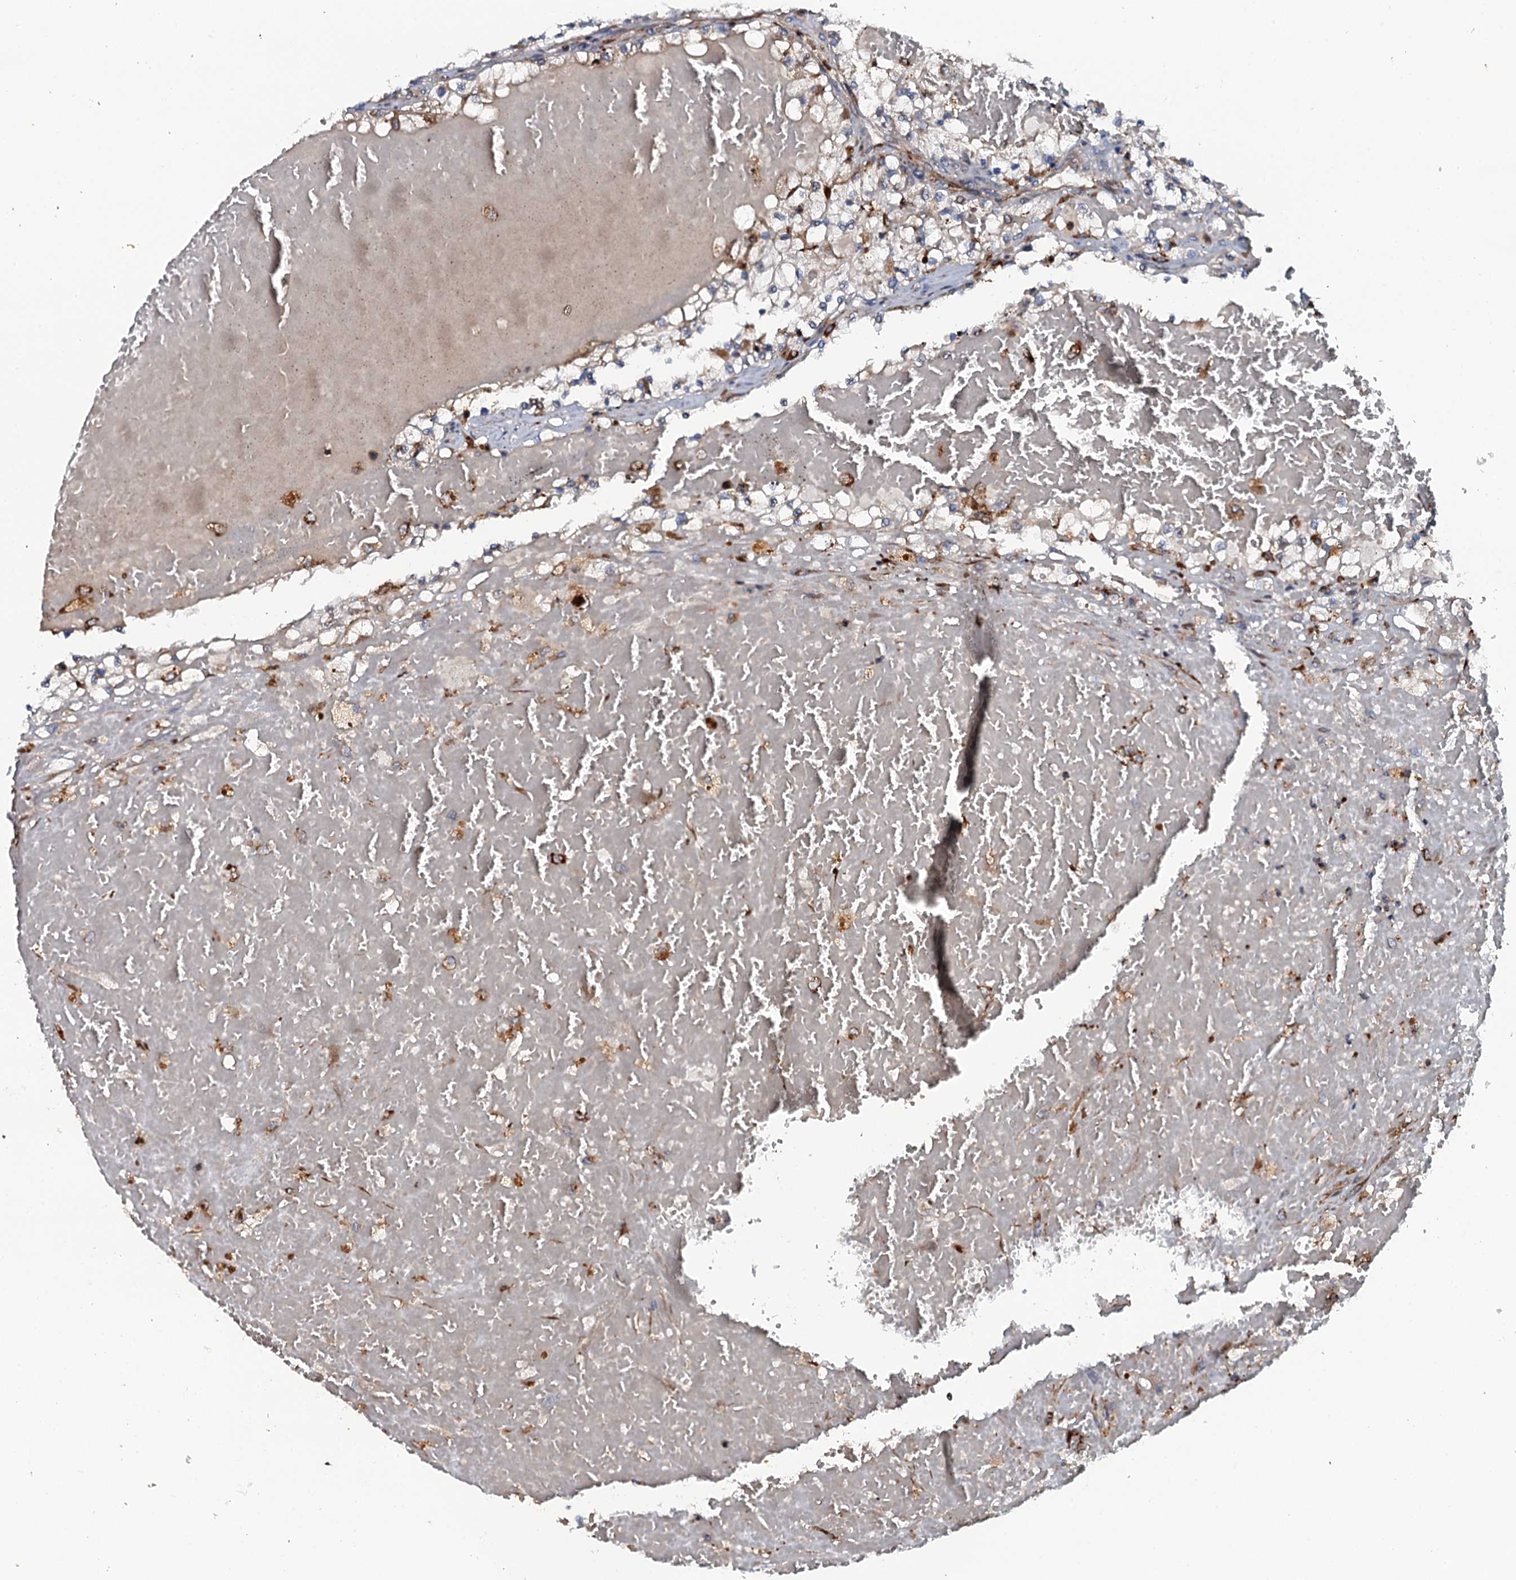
{"staining": {"intensity": "weak", "quantity": "<25%", "location": "cytoplasmic/membranous"}, "tissue": "renal cancer", "cell_type": "Tumor cells", "image_type": "cancer", "snomed": [{"axis": "morphology", "description": "Normal tissue, NOS"}, {"axis": "morphology", "description": "Adenocarcinoma, NOS"}, {"axis": "topography", "description": "Kidney"}], "caption": "The immunohistochemistry histopathology image has no significant staining in tumor cells of renal cancer tissue.", "gene": "VAMP8", "patient": {"sex": "male", "age": 68}}